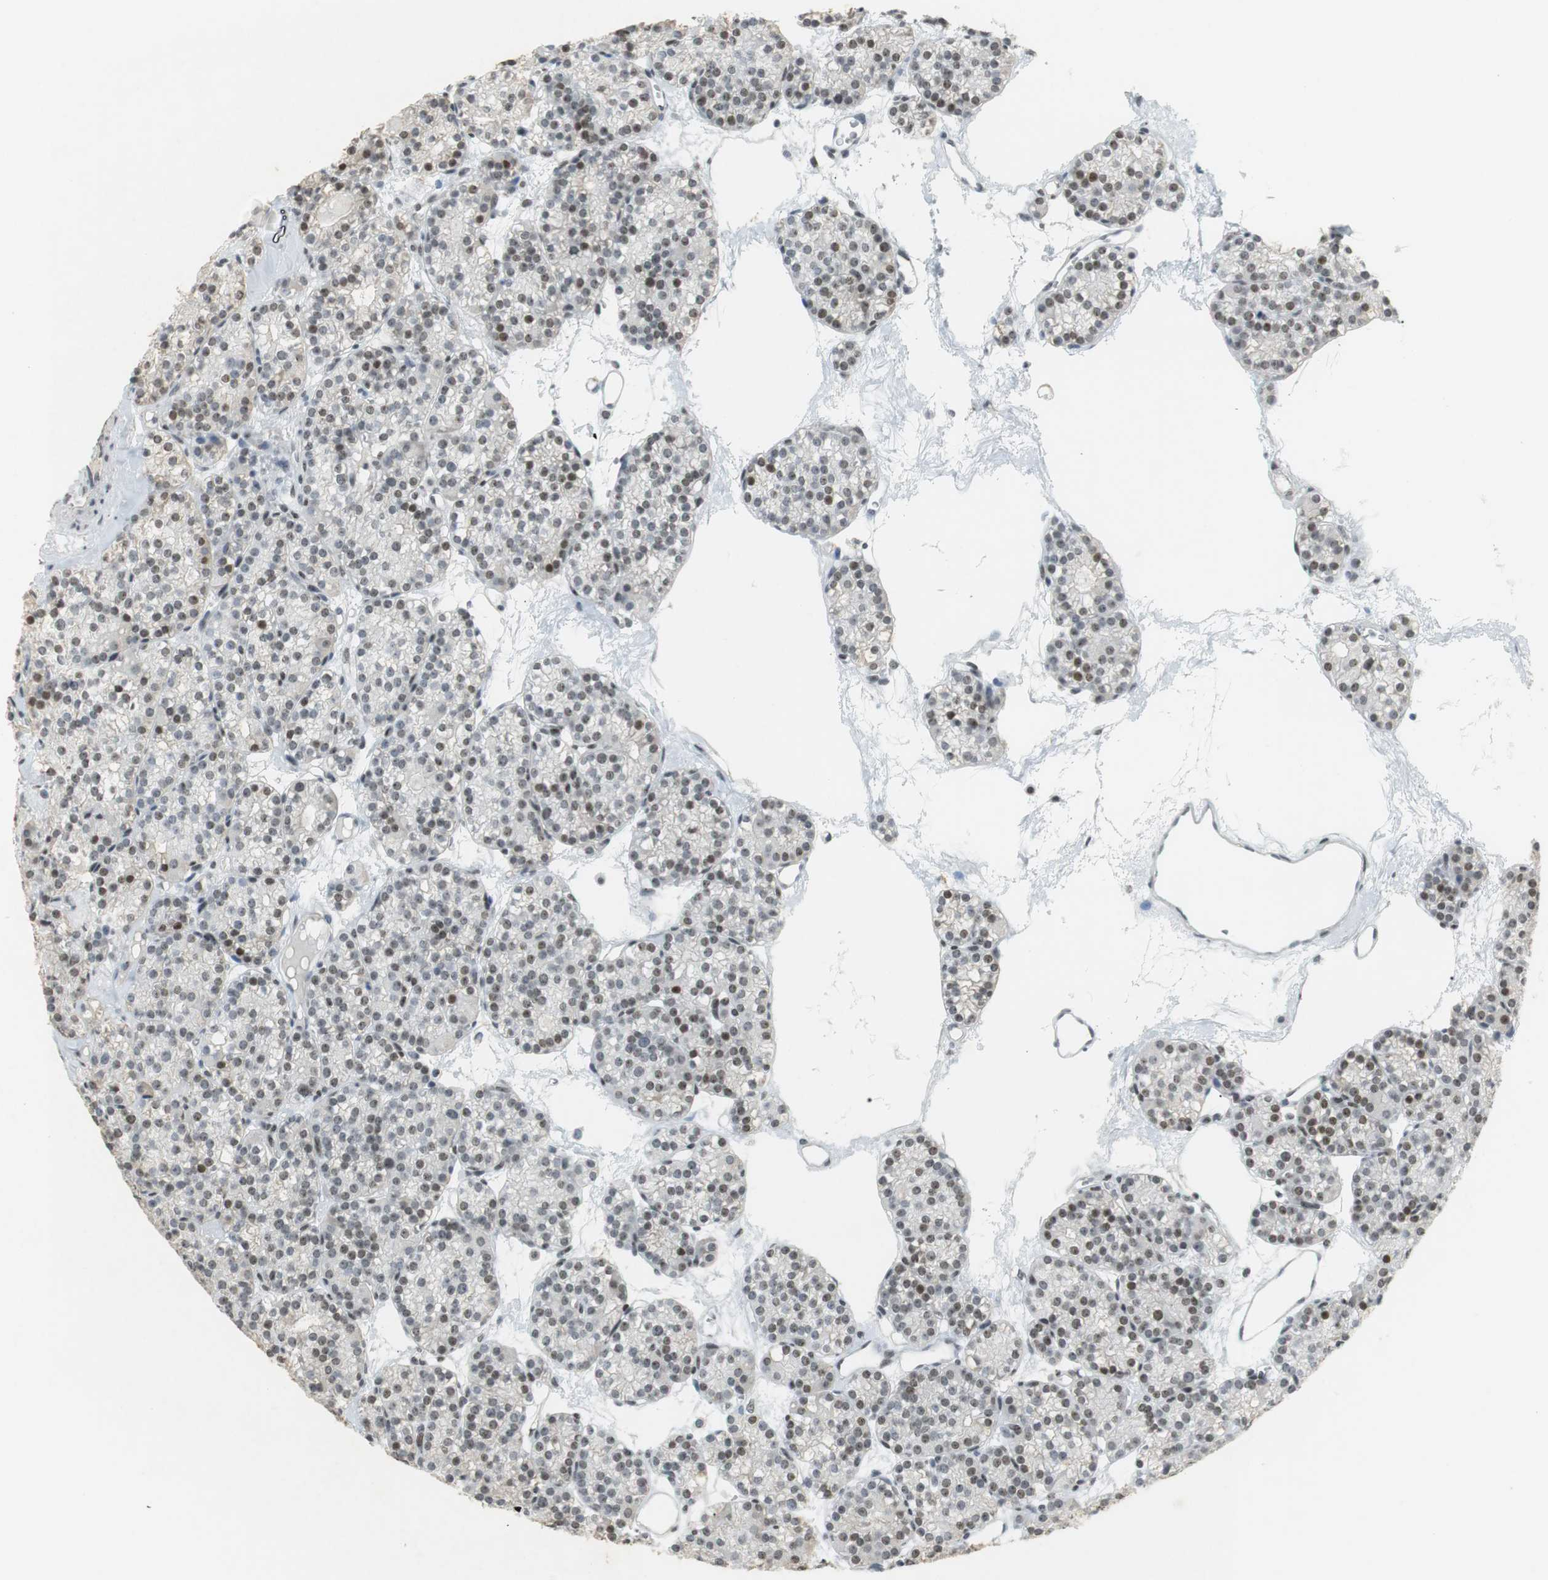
{"staining": {"intensity": "moderate", "quantity": ">75%", "location": "nuclear"}, "tissue": "parathyroid gland", "cell_type": "Glandular cells", "image_type": "normal", "snomed": [{"axis": "morphology", "description": "Normal tissue, NOS"}, {"axis": "topography", "description": "Parathyroid gland"}], "caption": "Benign parathyroid gland demonstrates moderate nuclear expression in approximately >75% of glandular cells, visualized by immunohistochemistry. (DAB (3,3'-diaminobenzidine) = brown stain, brightfield microscopy at high magnification).", "gene": "BMI1", "patient": {"sex": "female", "age": 64}}